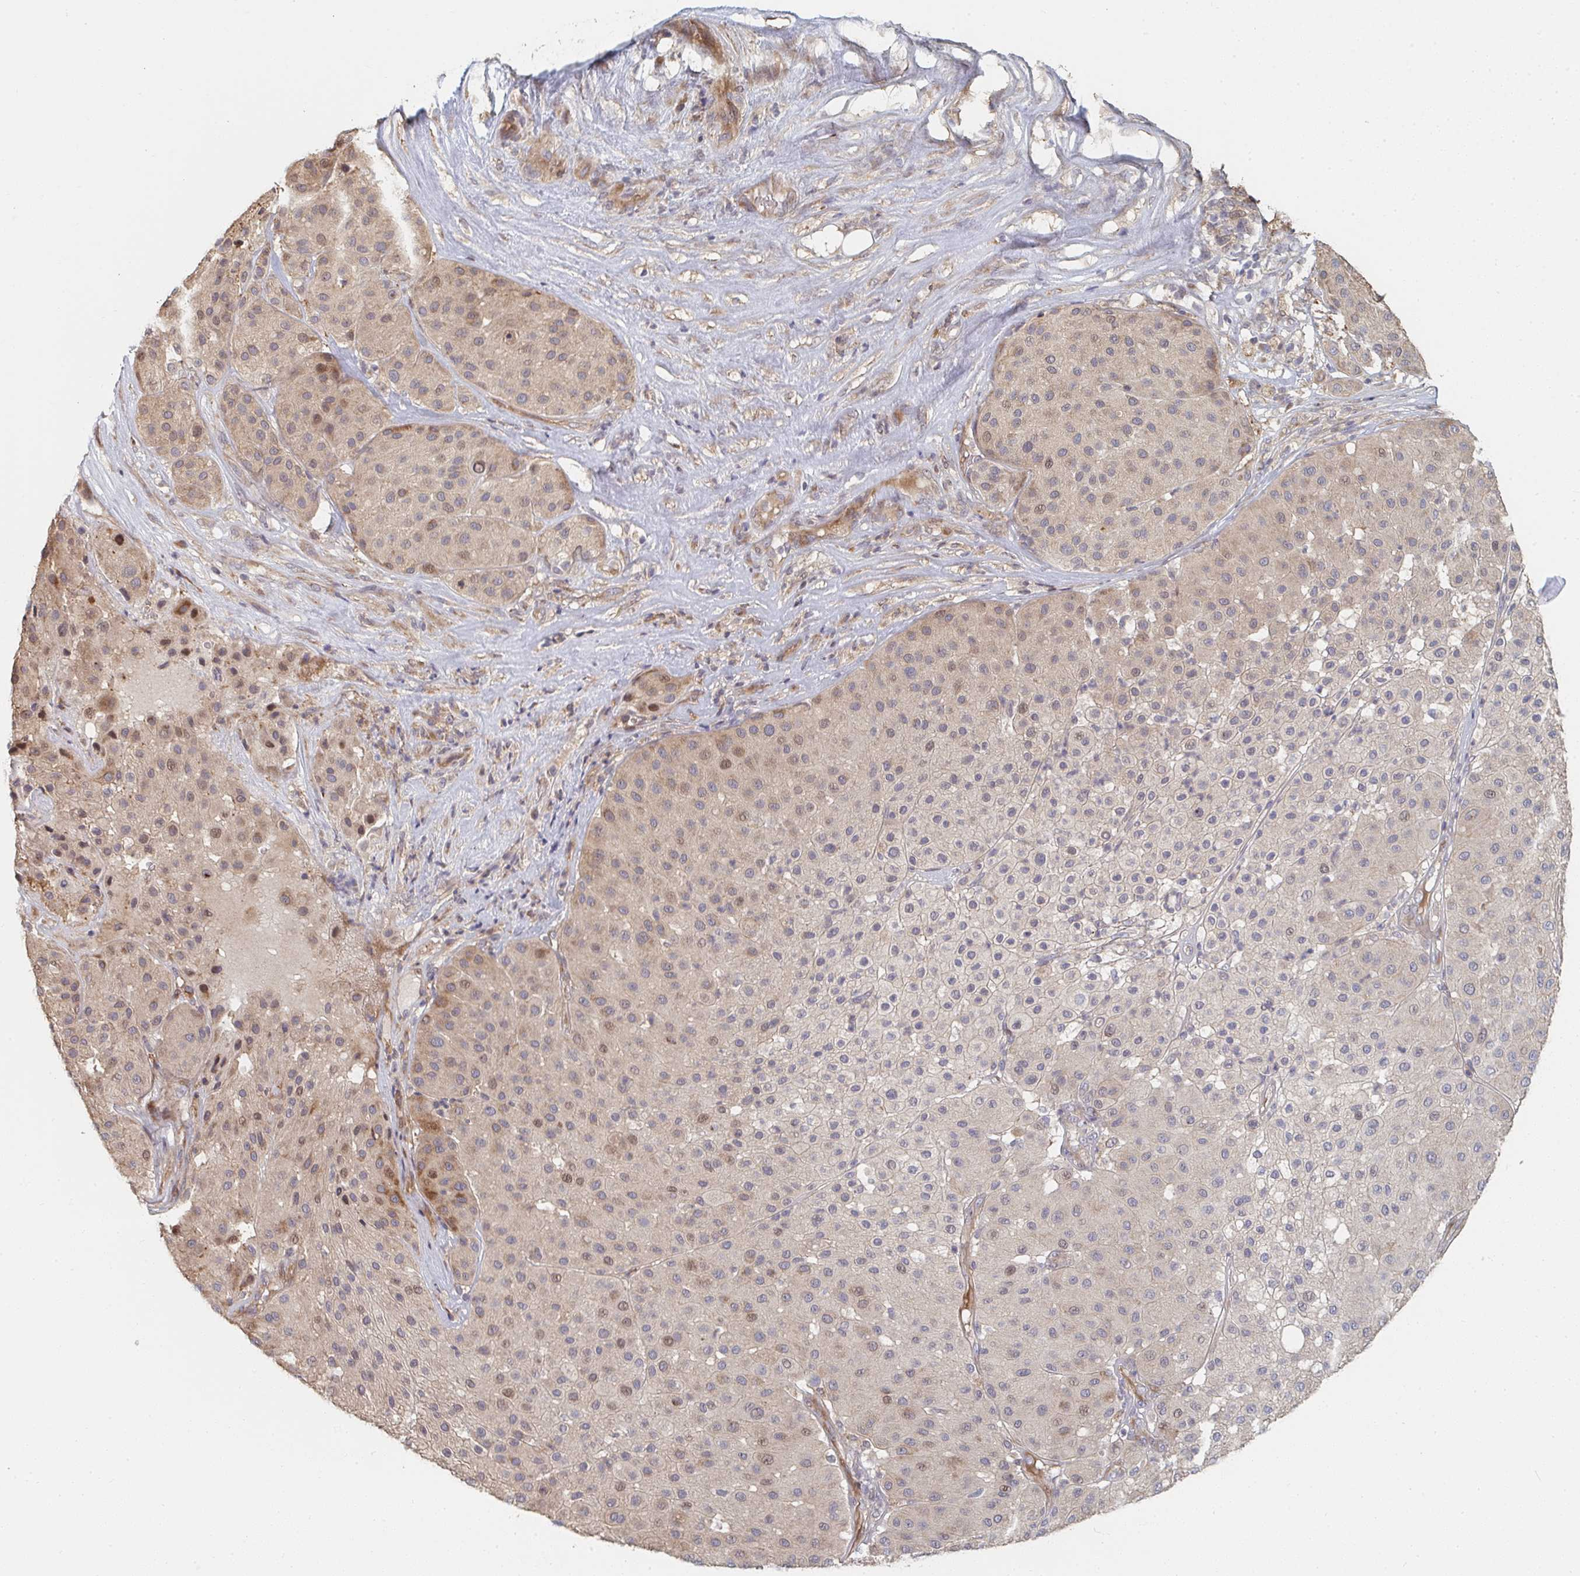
{"staining": {"intensity": "moderate", "quantity": "25%-75%", "location": "cytoplasmic/membranous"}, "tissue": "melanoma", "cell_type": "Tumor cells", "image_type": "cancer", "snomed": [{"axis": "morphology", "description": "Malignant melanoma, Metastatic site"}, {"axis": "topography", "description": "Smooth muscle"}], "caption": "A medium amount of moderate cytoplasmic/membranous positivity is present in about 25%-75% of tumor cells in melanoma tissue. The staining is performed using DAB brown chromogen to label protein expression. The nuclei are counter-stained blue using hematoxylin.", "gene": "PTEN", "patient": {"sex": "male", "age": 41}}